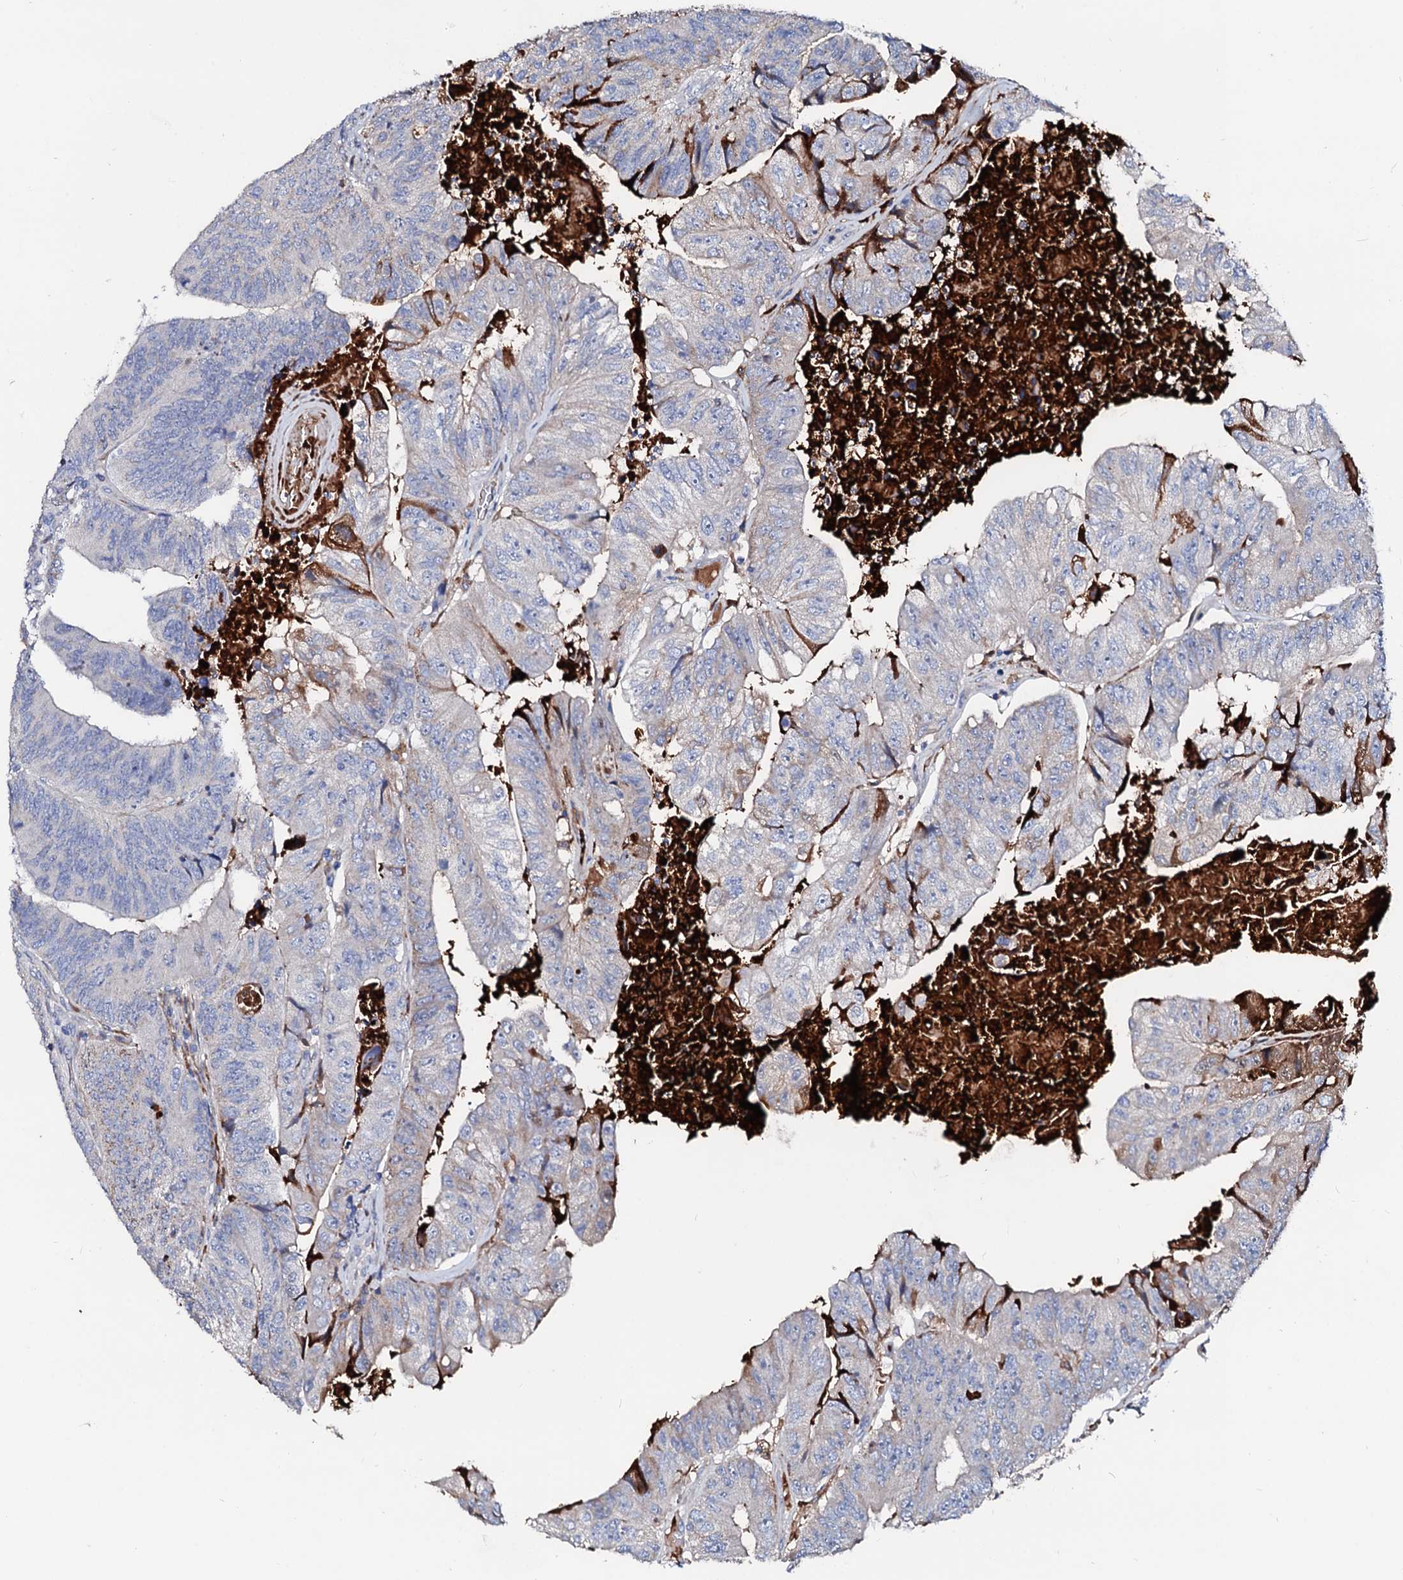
{"staining": {"intensity": "moderate", "quantity": "<25%", "location": "cytoplasmic/membranous"}, "tissue": "colorectal cancer", "cell_type": "Tumor cells", "image_type": "cancer", "snomed": [{"axis": "morphology", "description": "Adenocarcinoma, NOS"}, {"axis": "topography", "description": "Colon"}], "caption": "Brown immunohistochemical staining in human colorectal adenocarcinoma exhibits moderate cytoplasmic/membranous staining in about <25% of tumor cells.", "gene": "SLC10A7", "patient": {"sex": "female", "age": 67}}